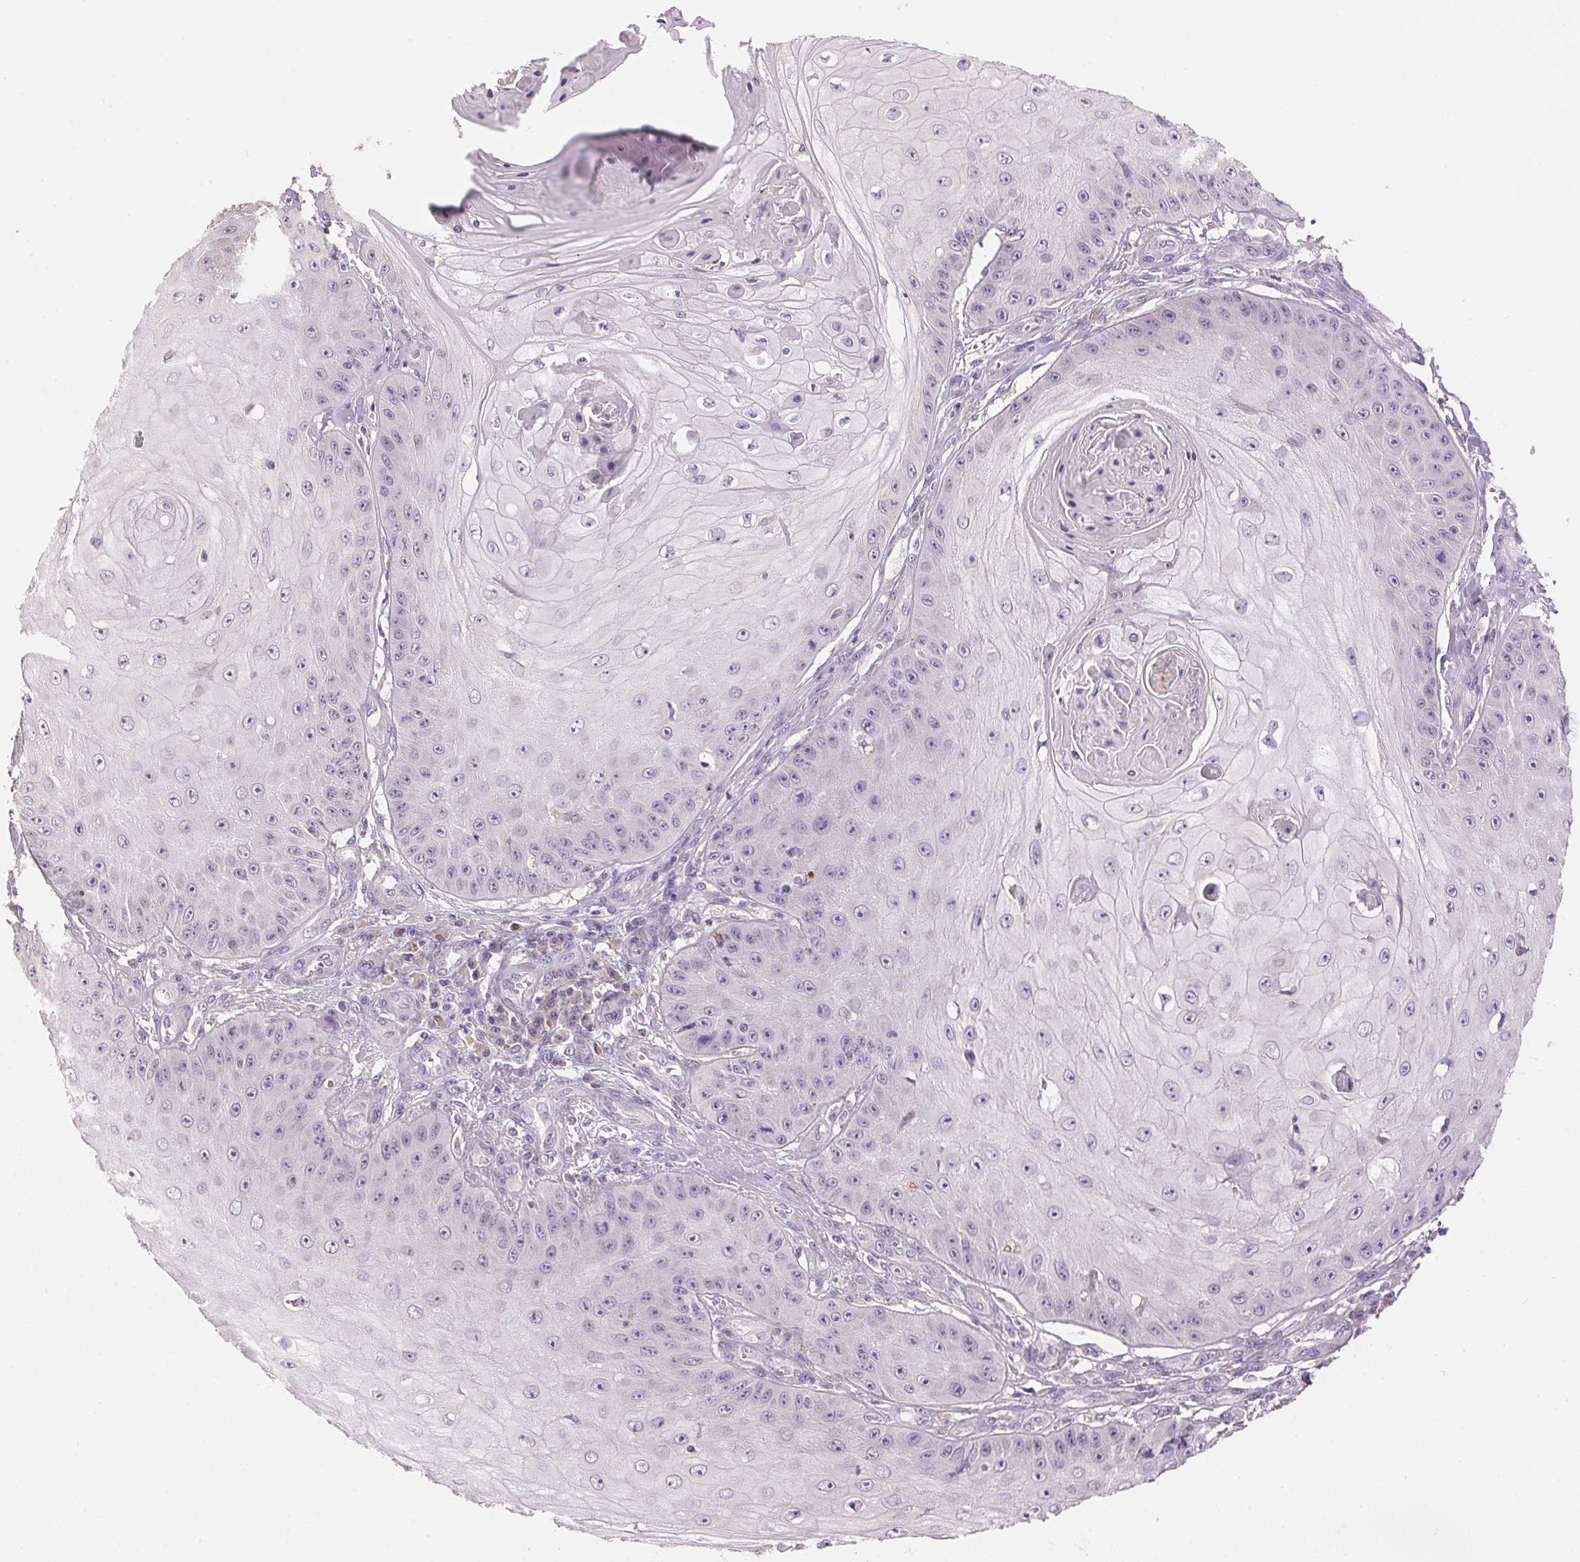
{"staining": {"intensity": "negative", "quantity": "none", "location": "none"}, "tissue": "skin cancer", "cell_type": "Tumor cells", "image_type": "cancer", "snomed": [{"axis": "morphology", "description": "Squamous cell carcinoma, NOS"}, {"axis": "topography", "description": "Skin"}], "caption": "High power microscopy histopathology image of an IHC image of skin squamous cell carcinoma, revealing no significant expression in tumor cells.", "gene": "LYZL6", "patient": {"sex": "male", "age": 70}}